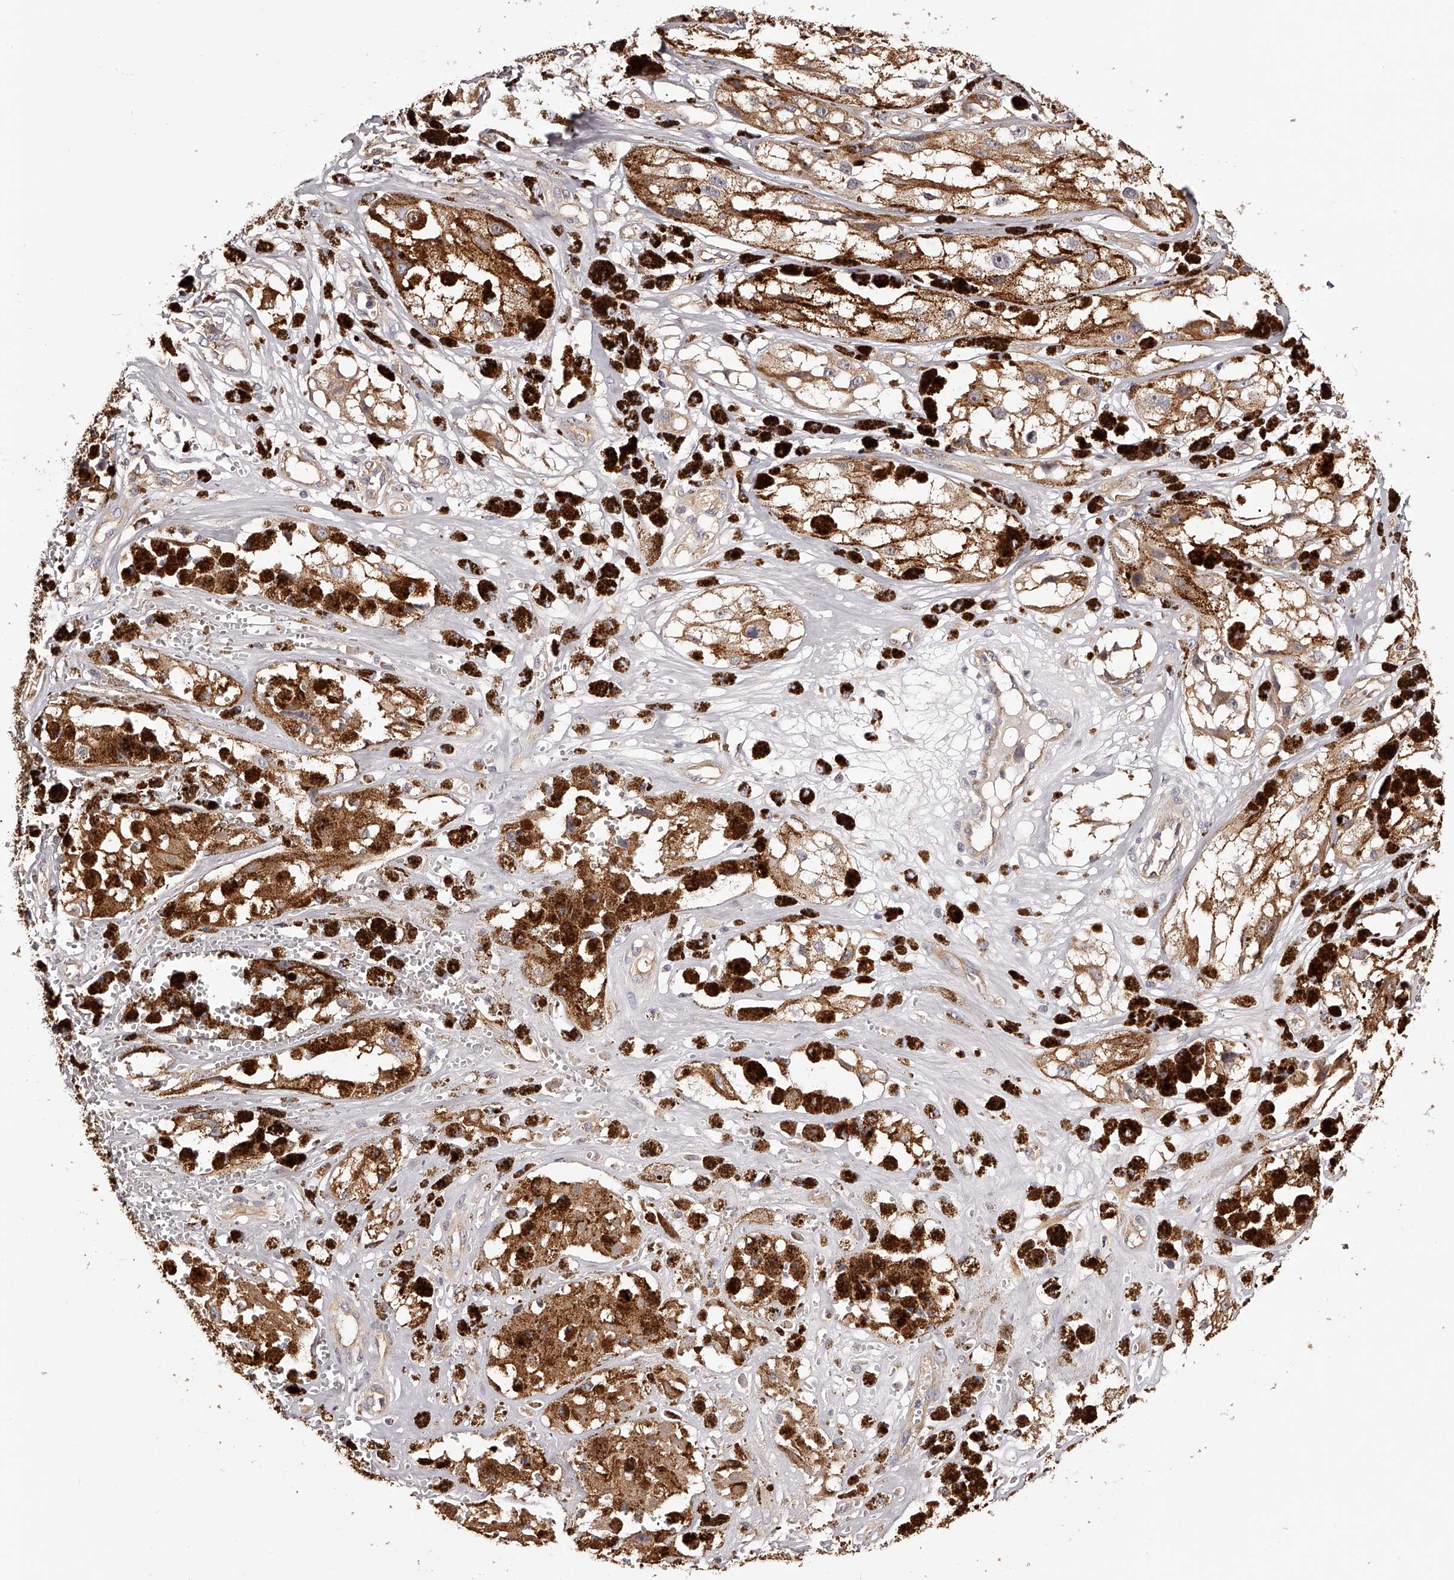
{"staining": {"intensity": "moderate", "quantity": ">75%", "location": "cytoplasmic/membranous"}, "tissue": "melanoma", "cell_type": "Tumor cells", "image_type": "cancer", "snomed": [{"axis": "morphology", "description": "Malignant melanoma, NOS"}, {"axis": "topography", "description": "Skin"}], "caption": "Tumor cells exhibit moderate cytoplasmic/membranous staining in approximately >75% of cells in melanoma. (brown staining indicates protein expression, while blue staining denotes nuclei).", "gene": "LTV1", "patient": {"sex": "male", "age": 88}}